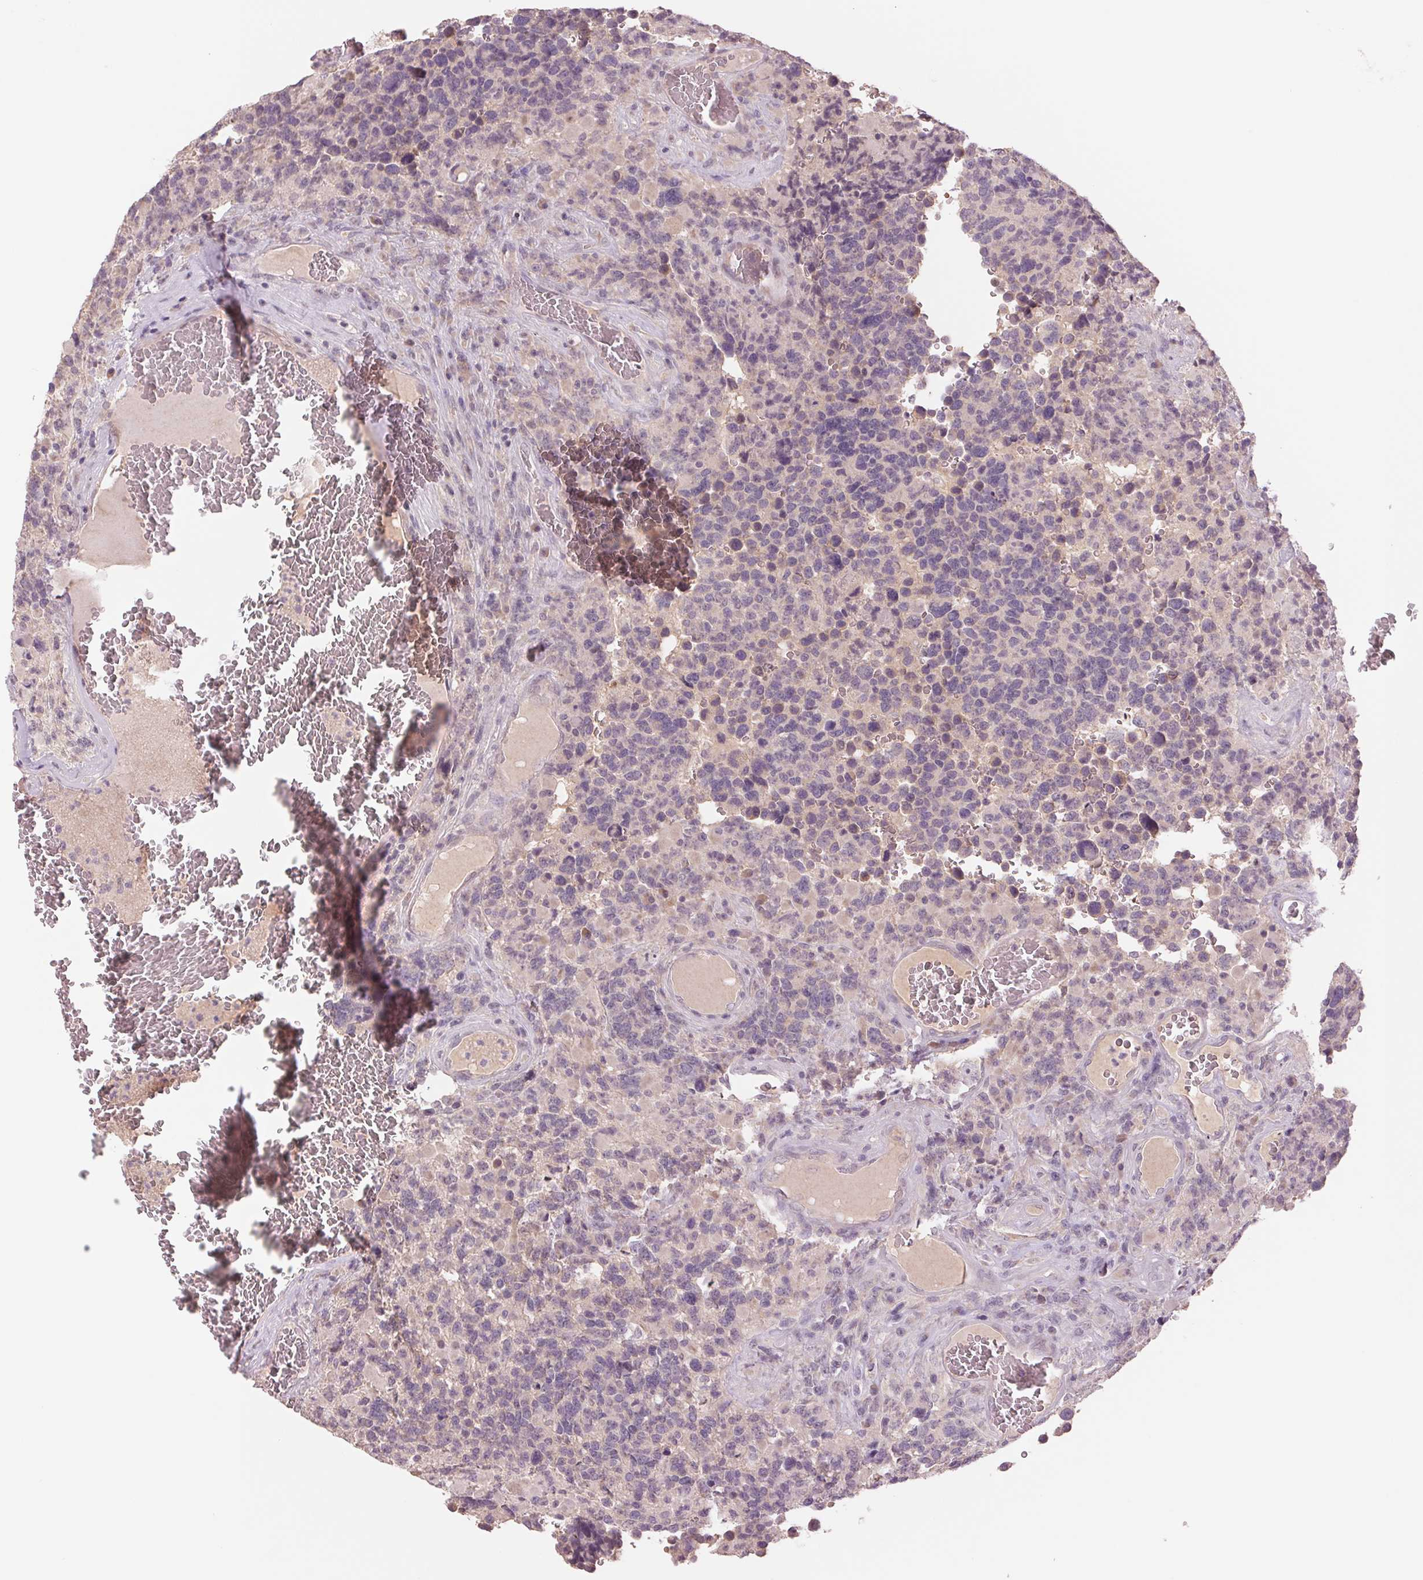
{"staining": {"intensity": "negative", "quantity": "none", "location": "none"}, "tissue": "glioma", "cell_type": "Tumor cells", "image_type": "cancer", "snomed": [{"axis": "morphology", "description": "Glioma, malignant, High grade"}, {"axis": "topography", "description": "Brain"}], "caption": "DAB immunohistochemical staining of glioma exhibits no significant staining in tumor cells.", "gene": "PPIA", "patient": {"sex": "female", "age": 40}}